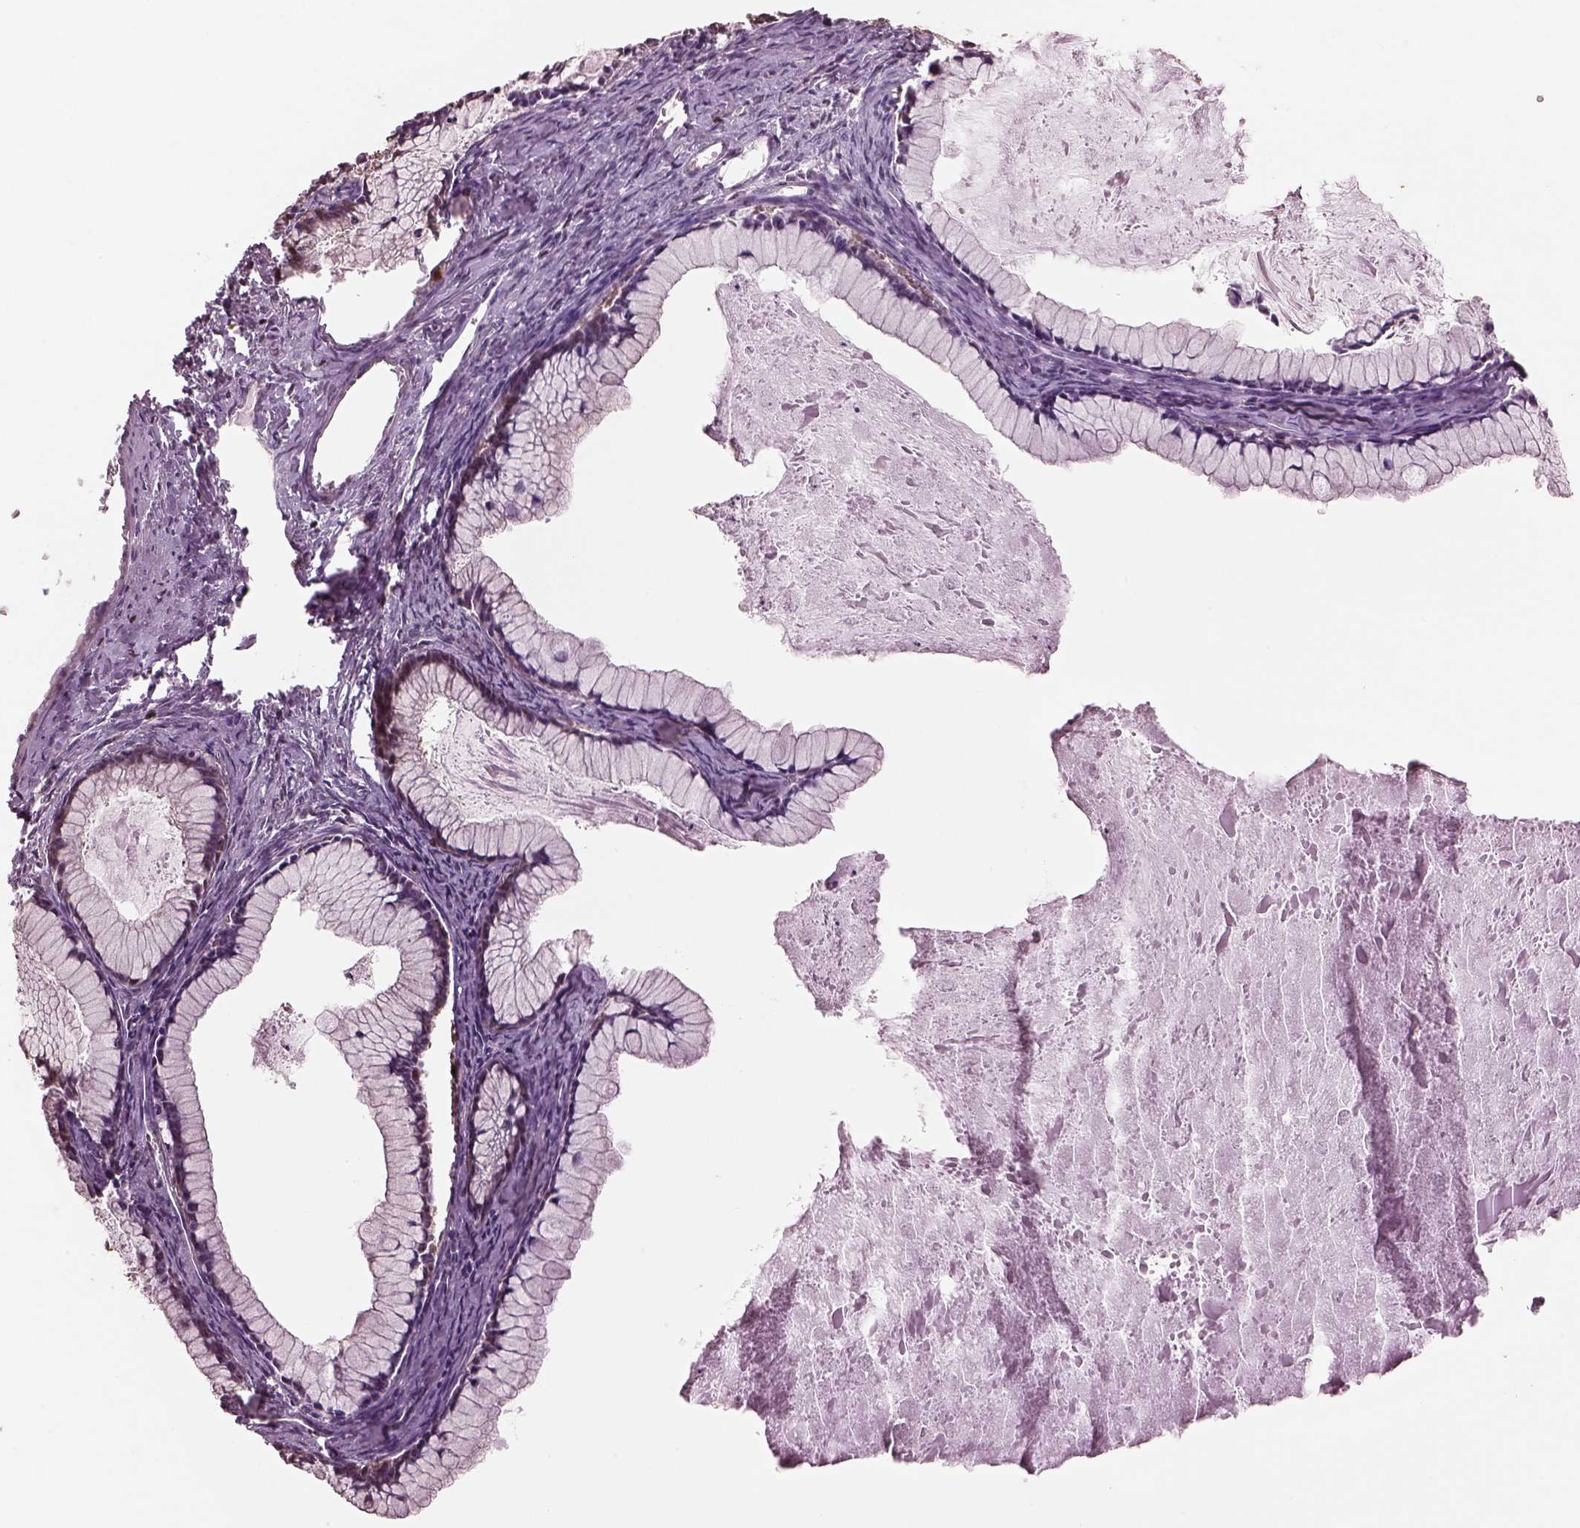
{"staining": {"intensity": "negative", "quantity": "none", "location": "none"}, "tissue": "ovarian cancer", "cell_type": "Tumor cells", "image_type": "cancer", "snomed": [{"axis": "morphology", "description": "Cystadenocarcinoma, mucinous, NOS"}, {"axis": "topography", "description": "Ovary"}], "caption": "This is an immunohistochemistry (IHC) histopathology image of ovarian mucinous cystadenocarcinoma. There is no staining in tumor cells.", "gene": "IL31RA", "patient": {"sex": "female", "age": 41}}